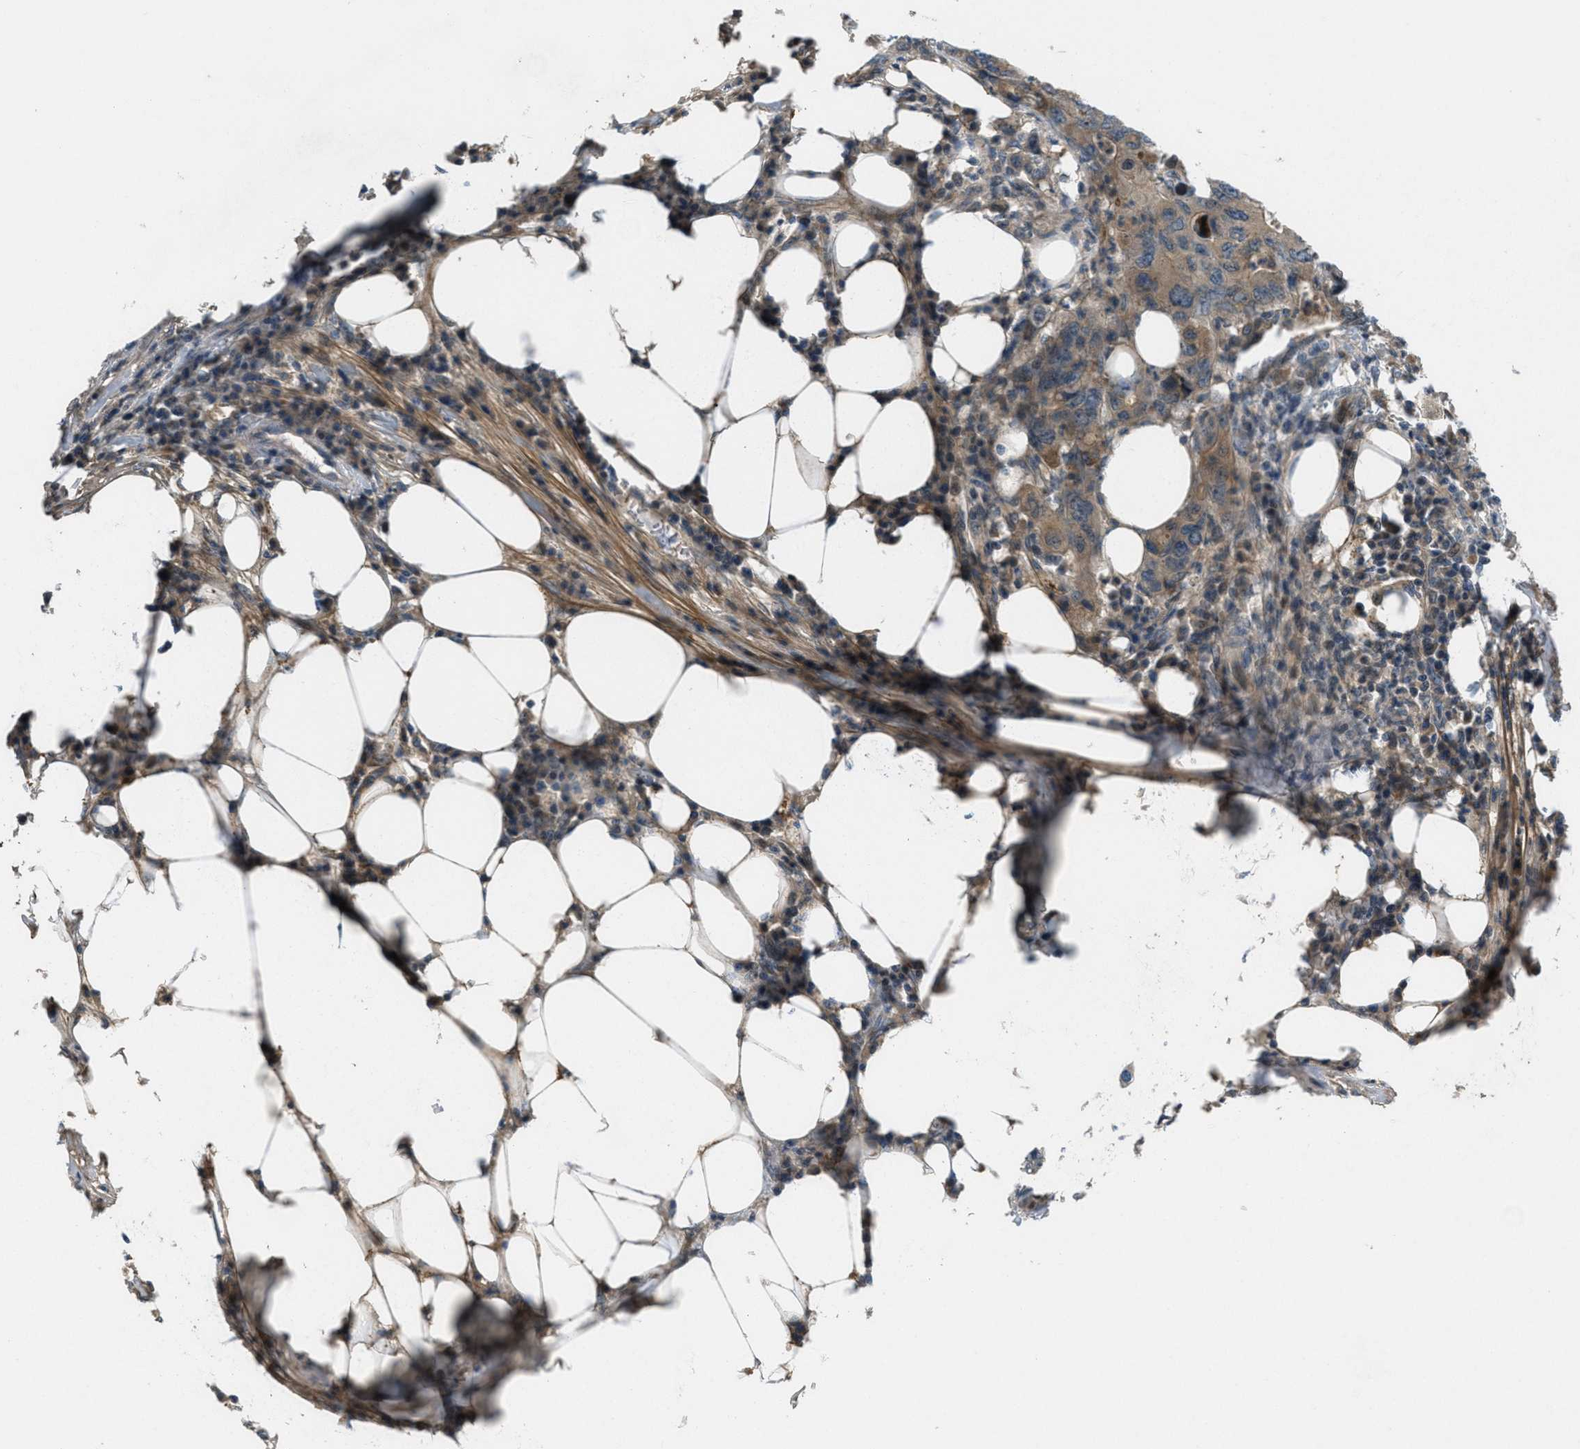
{"staining": {"intensity": "weak", "quantity": ">75%", "location": "cytoplasmic/membranous"}, "tissue": "colorectal cancer", "cell_type": "Tumor cells", "image_type": "cancer", "snomed": [{"axis": "morphology", "description": "Adenocarcinoma, NOS"}, {"axis": "topography", "description": "Colon"}], "caption": "Adenocarcinoma (colorectal) stained with DAB immunohistochemistry exhibits low levels of weak cytoplasmic/membranous expression in about >75% of tumor cells.", "gene": "ADCY6", "patient": {"sex": "male", "age": 71}}